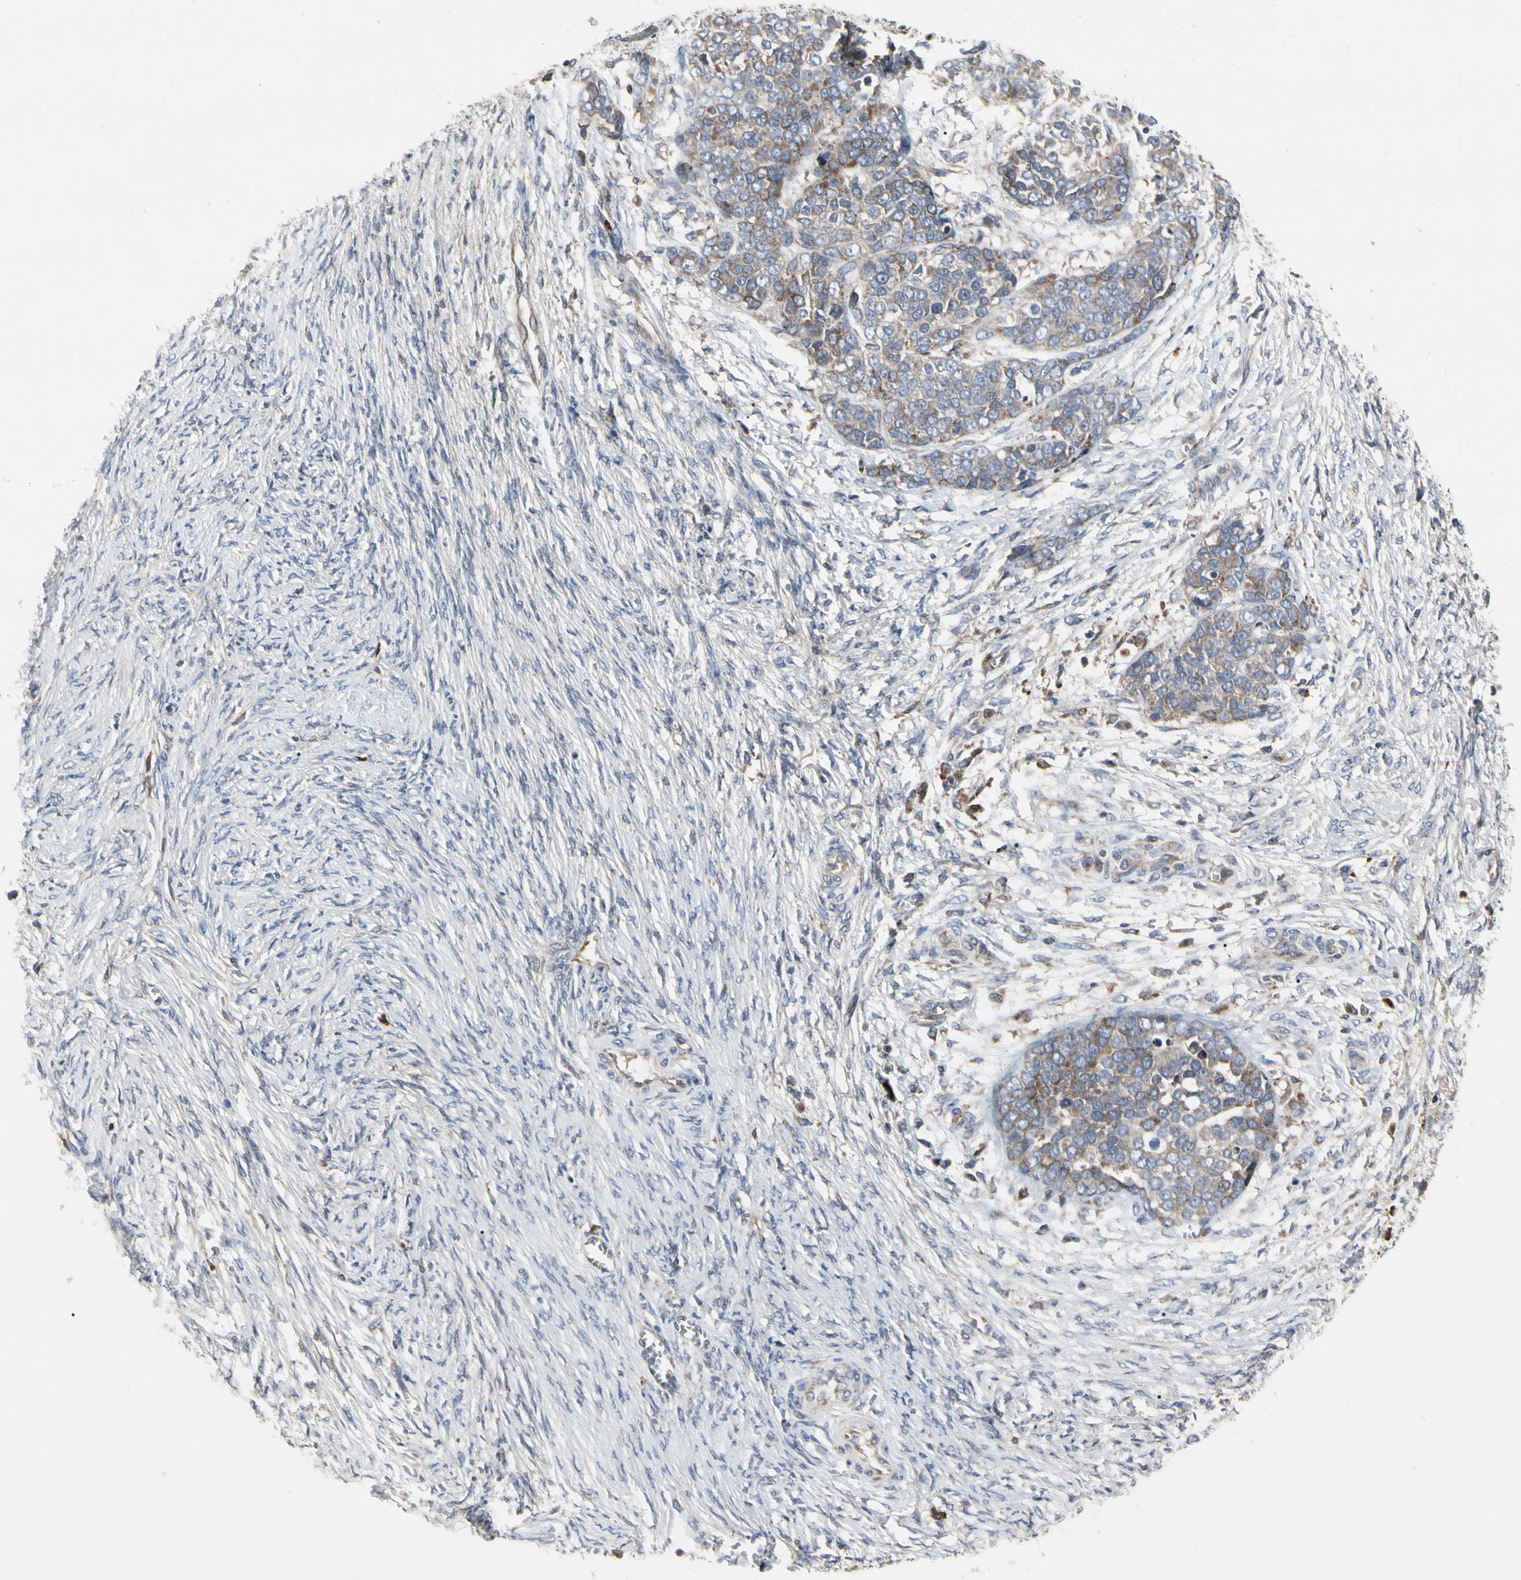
{"staining": {"intensity": "weak", "quantity": ">75%", "location": "cytoplasmic/membranous"}, "tissue": "ovarian cancer", "cell_type": "Tumor cells", "image_type": "cancer", "snomed": [{"axis": "morphology", "description": "Cystadenocarcinoma, serous, NOS"}, {"axis": "topography", "description": "Ovary"}], "caption": "Serous cystadenocarcinoma (ovarian) was stained to show a protein in brown. There is low levels of weak cytoplasmic/membranous expression in approximately >75% of tumor cells.", "gene": "MMEL1", "patient": {"sex": "female", "age": 44}}